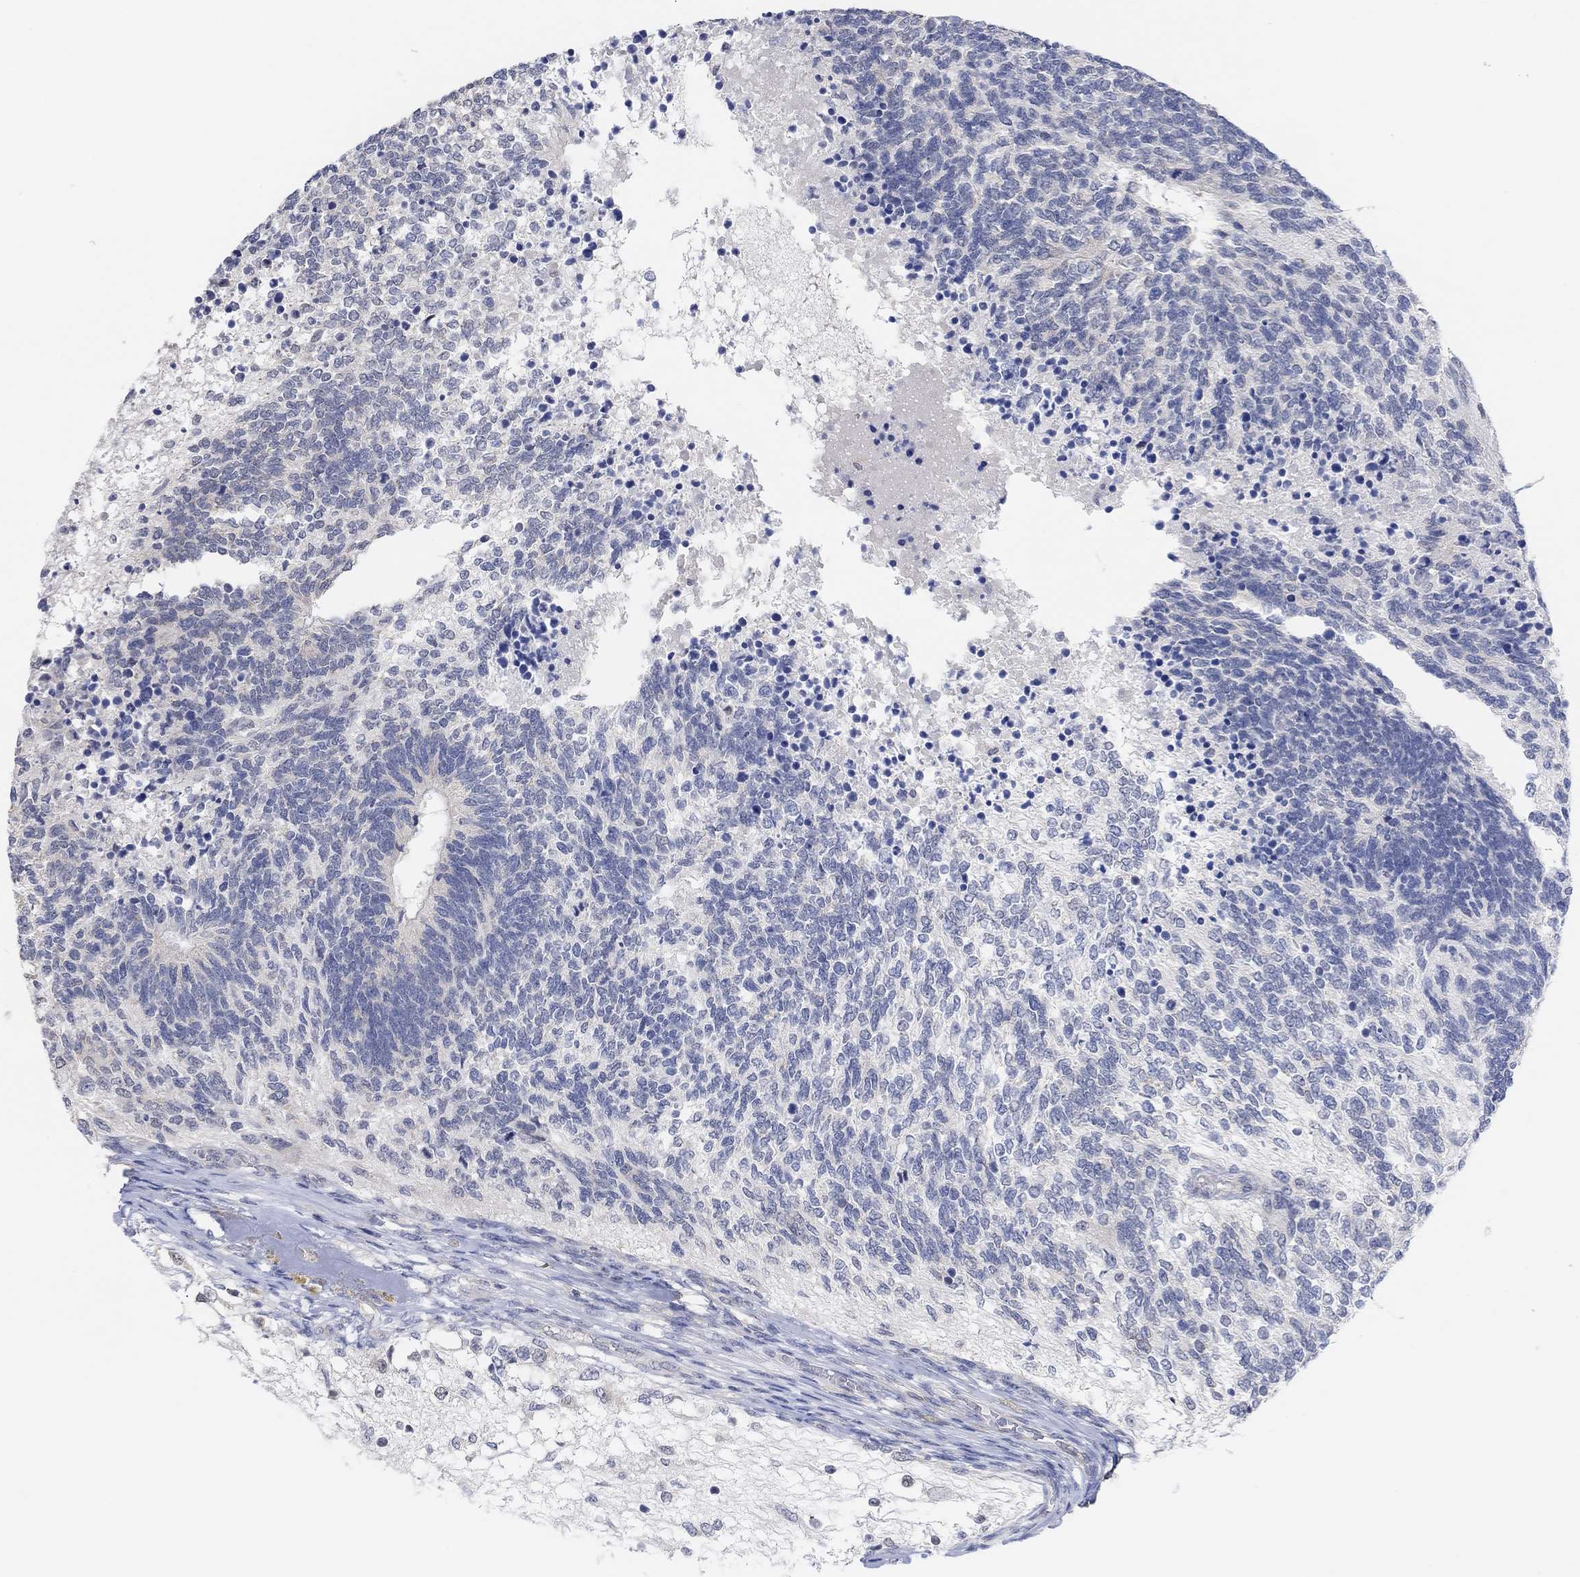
{"staining": {"intensity": "negative", "quantity": "none", "location": "none"}, "tissue": "testis cancer", "cell_type": "Tumor cells", "image_type": "cancer", "snomed": [{"axis": "morphology", "description": "Seminoma, NOS"}, {"axis": "morphology", "description": "Carcinoma, Embryonal, NOS"}, {"axis": "topography", "description": "Testis"}], "caption": "IHC of testis seminoma exhibits no expression in tumor cells.", "gene": "MUC1", "patient": {"sex": "male", "age": 41}}